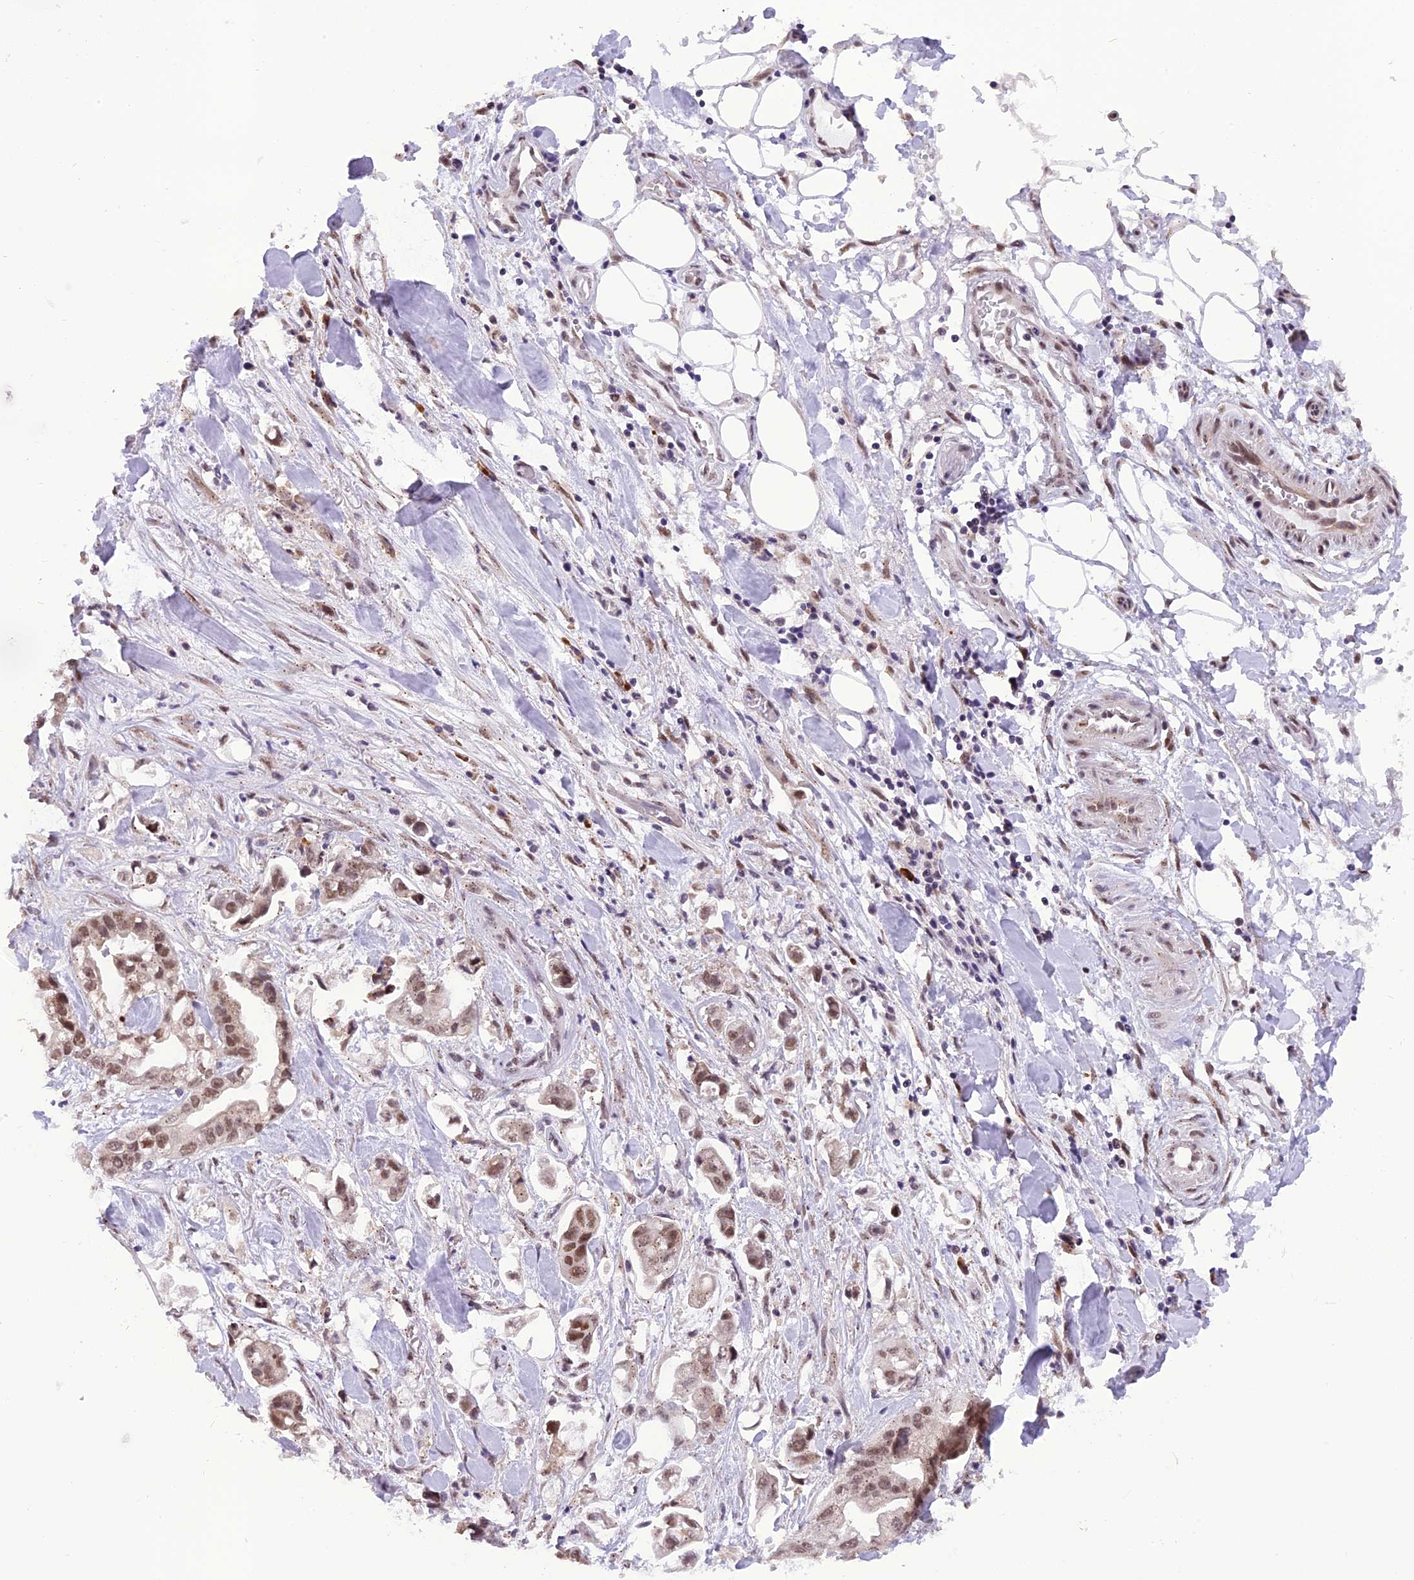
{"staining": {"intensity": "moderate", "quantity": ">75%", "location": "nuclear"}, "tissue": "stomach cancer", "cell_type": "Tumor cells", "image_type": "cancer", "snomed": [{"axis": "morphology", "description": "Adenocarcinoma, NOS"}, {"axis": "topography", "description": "Stomach"}], "caption": "Protein staining exhibits moderate nuclear positivity in about >75% of tumor cells in stomach cancer.", "gene": "IRF2BP1", "patient": {"sex": "male", "age": 62}}